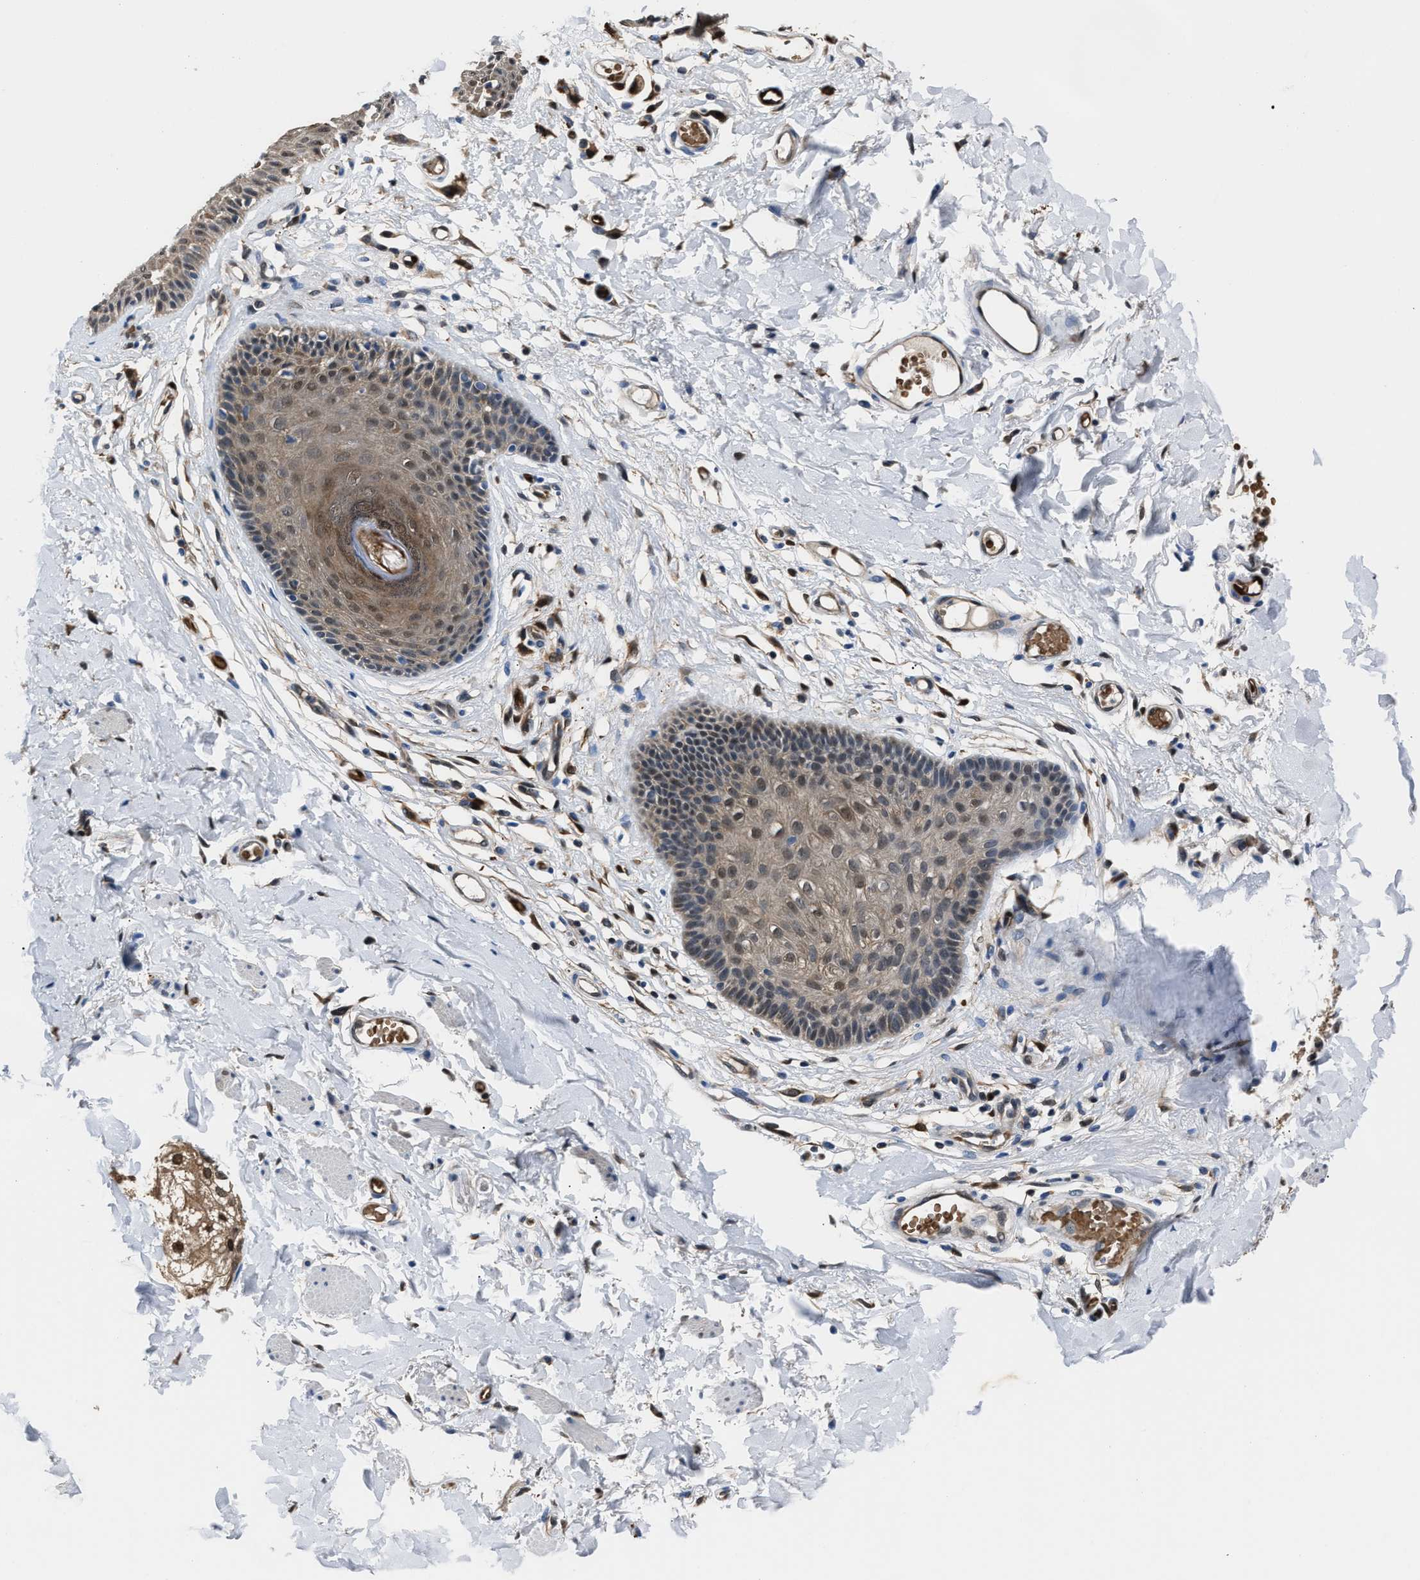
{"staining": {"intensity": "weak", "quantity": "25%-75%", "location": "cytoplasmic/membranous,nuclear"}, "tissue": "skin", "cell_type": "Epidermal cells", "image_type": "normal", "snomed": [{"axis": "morphology", "description": "Normal tissue, NOS"}, {"axis": "topography", "description": "Vulva"}], "caption": "Brown immunohistochemical staining in normal skin exhibits weak cytoplasmic/membranous,nuclear expression in approximately 25%-75% of epidermal cells. (DAB = brown stain, brightfield microscopy at high magnification).", "gene": "PPA1", "patient": {"sex": "female", "age": 73}}